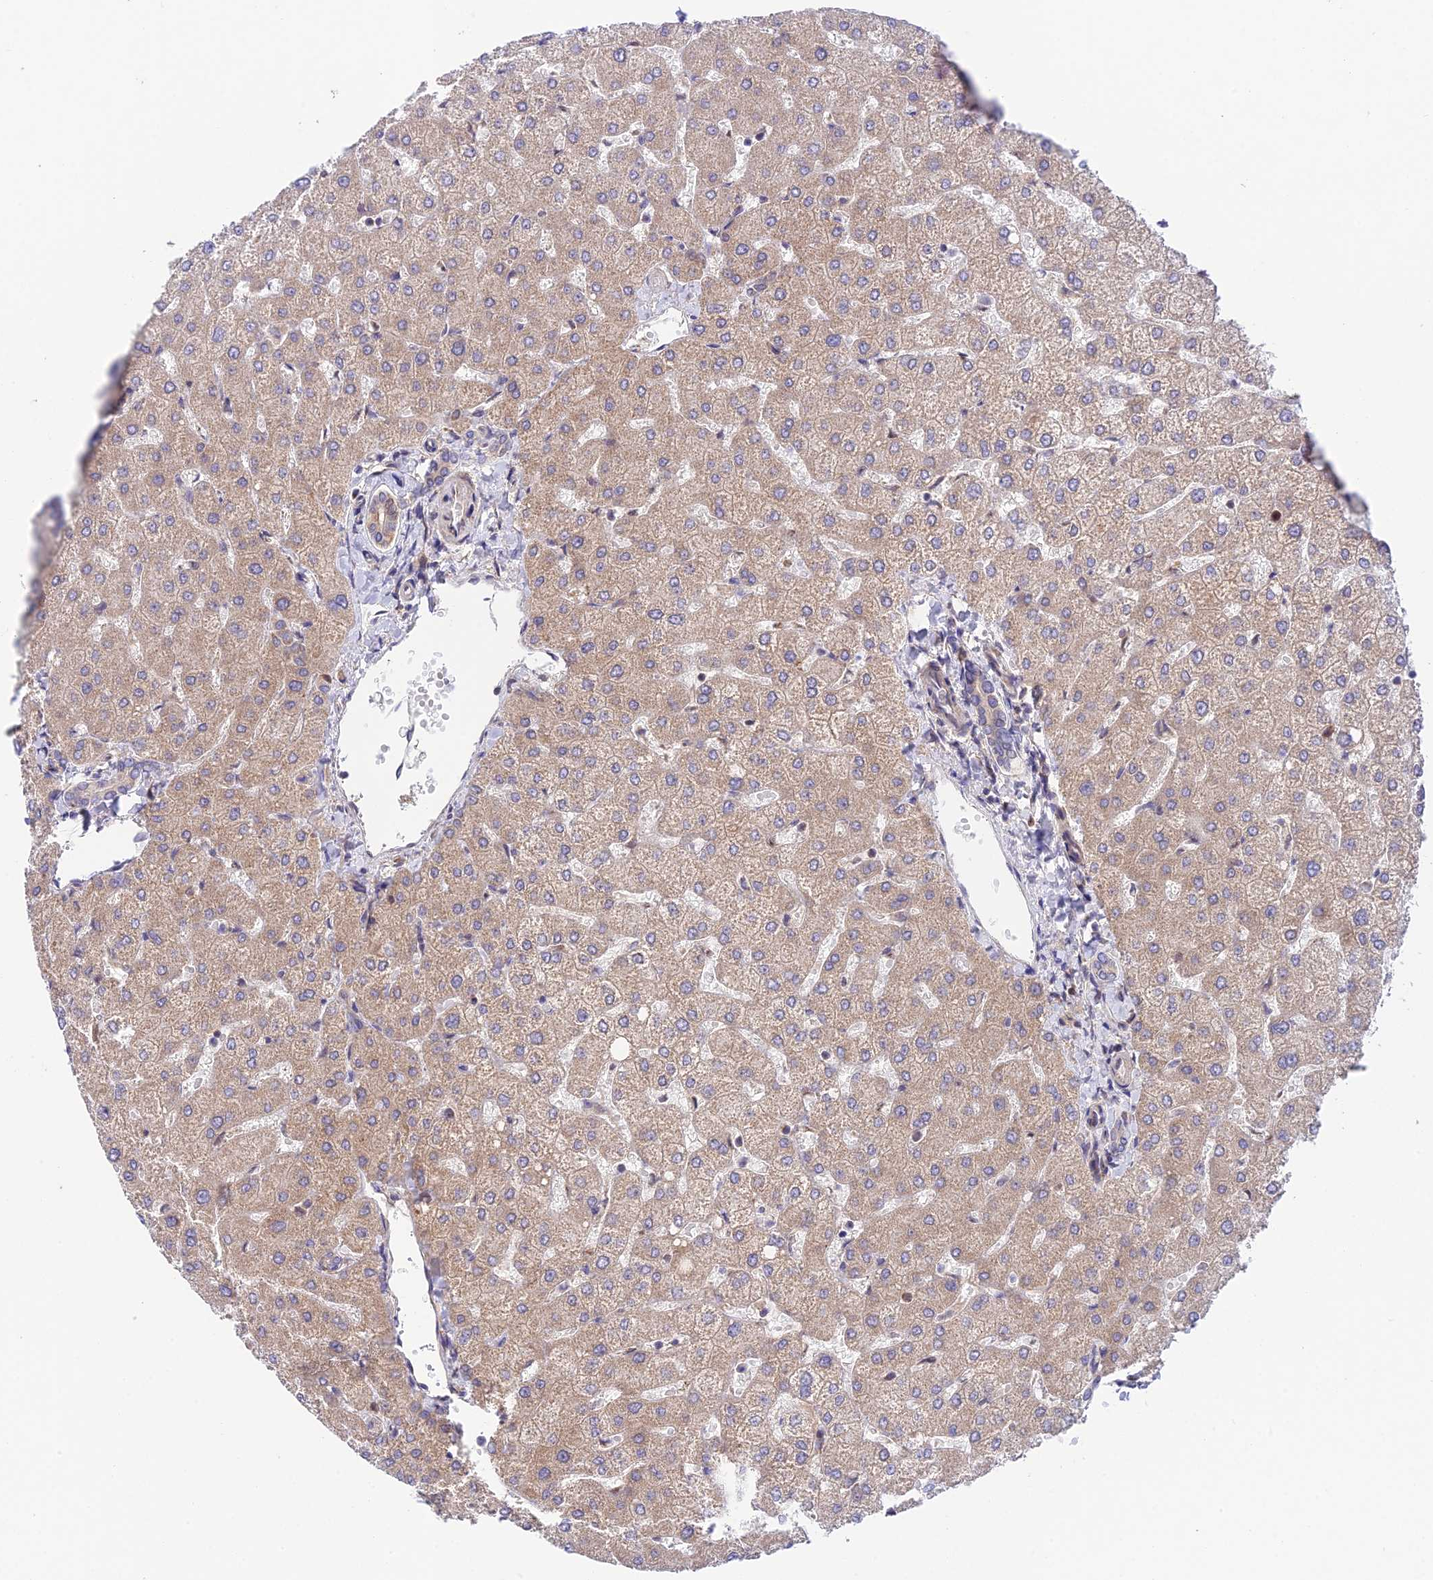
{"staining": {"intensity": "weak", "quantity": "<25%", "location": "cytoplasmic/membranous"}, "tissue": "liver", "cell_type": "Cholangiocytes", "image_type": "normal", "snomed": [{"axis": "morphology", "description": "Normal tissue, NOS"}, {"axis": "topography", "description": "Liver"}], "caption": "The histopathology image shows no significant positivity in cholangiocytes of liver. Brightfield microscopy of IHC stained with DAB (3,3'-diaminobenzidine) (brown) and hematoxylin (blue), captured at high magnification.", "gene": "TRIM40", "patient": {"sex": "female", "age": 54}}